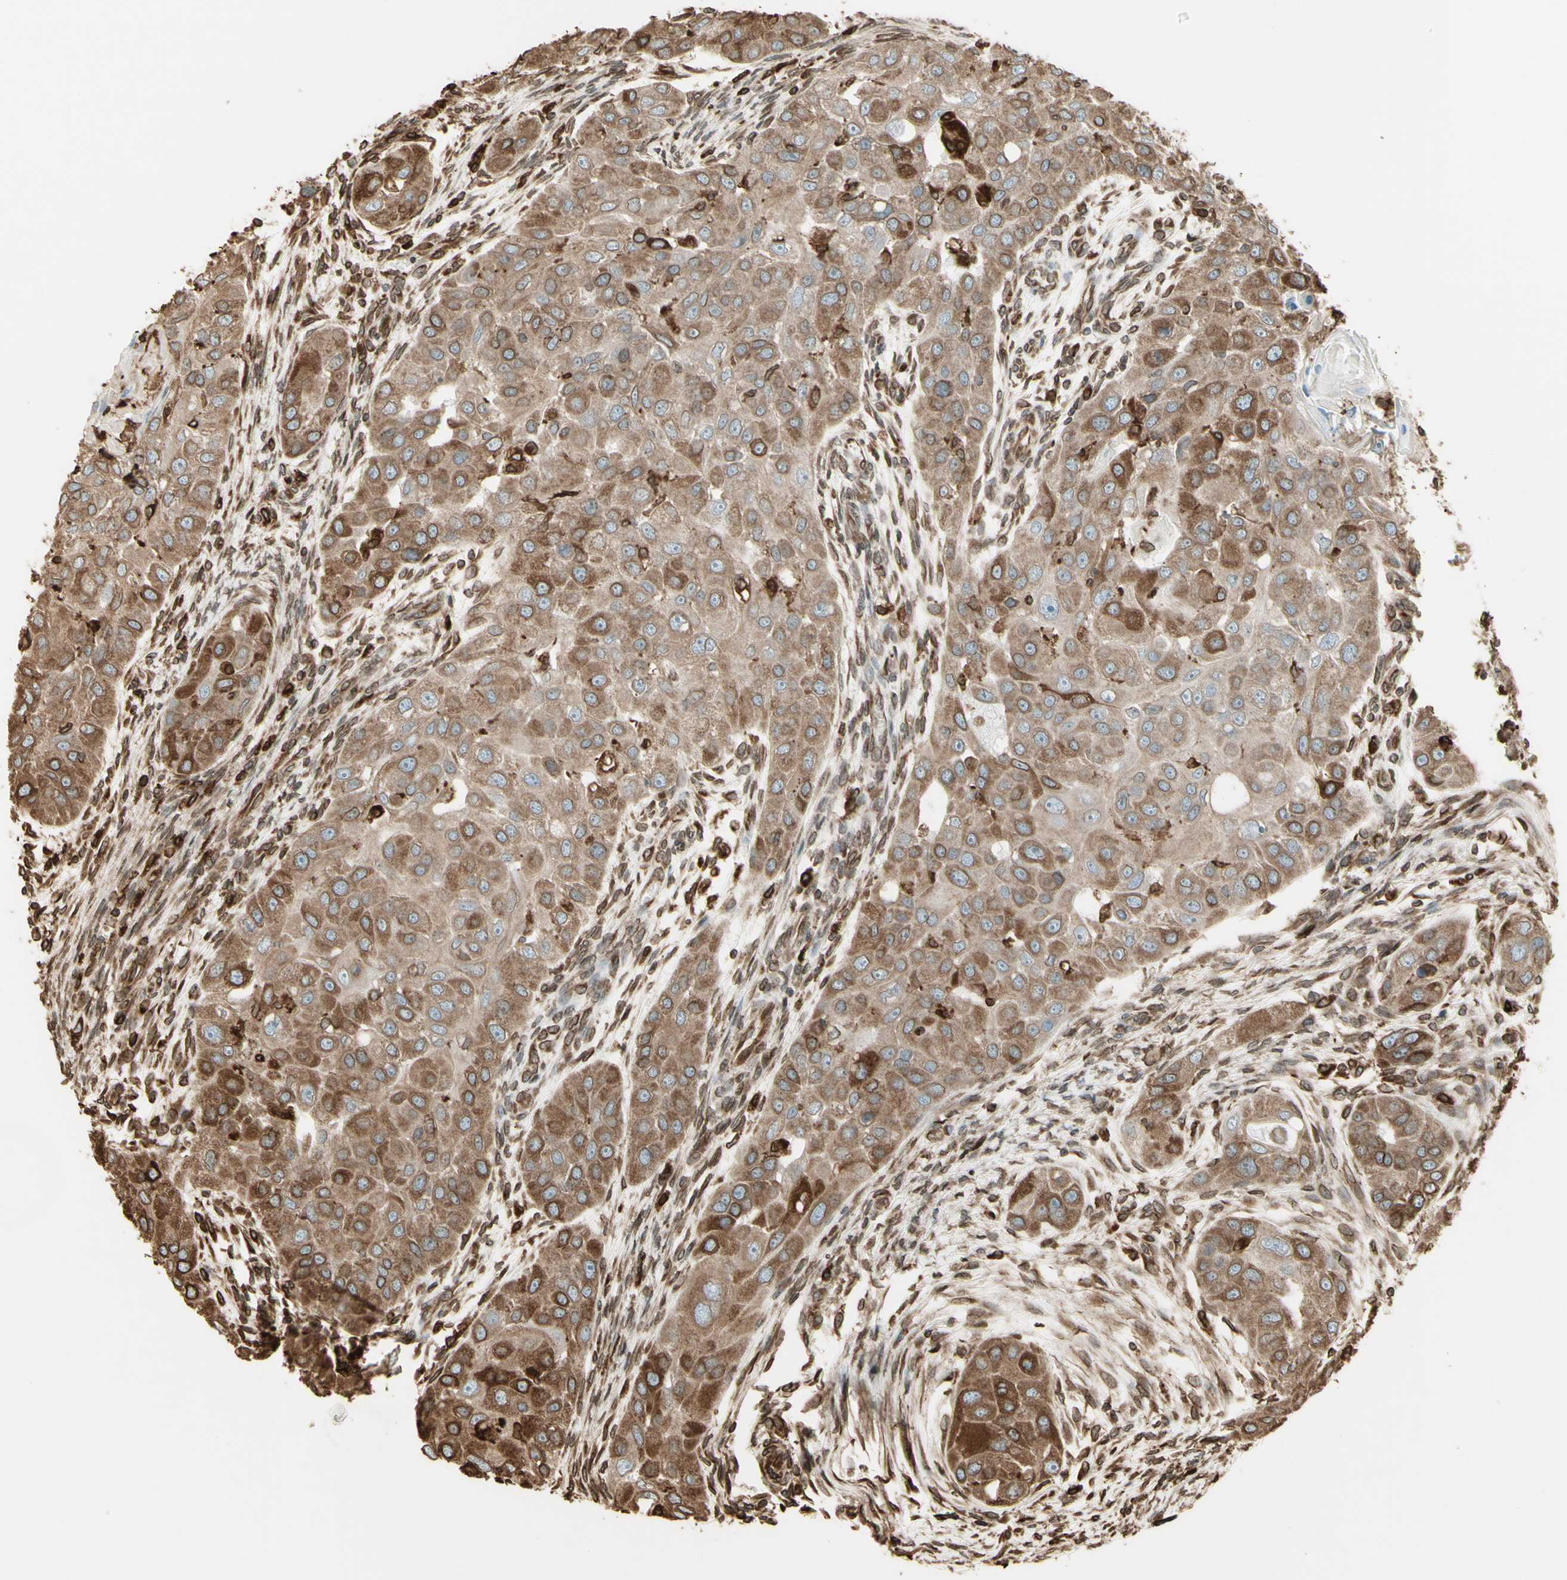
{"staining": {"intensity": "moderate", "quantity": "25%-75%", "location": "cytoplasmic/membranous"}, "tissue": "head and neck cancer", "cell_type": "Tumor cells", "image_type": "cancer", "snomed": [{"axis": "morphology", "description": "Normal tissue, NOS"}, {"axis": "morphology", "description": "Squamous cell carcinoma, NOS"}, {"axis": "topography", "description": "Skeletal muscle"}, {"axis": "topography", "description": "Head-Neck"}], "caption": "Human head and neck cancer stained with a brown dye demonstrates moderate cytoplasmic/membranous positive positivity in approximately 25%-75% of tumor cells.", "gene": "CANX", "patient": {"sex": "male", "age": 51}}